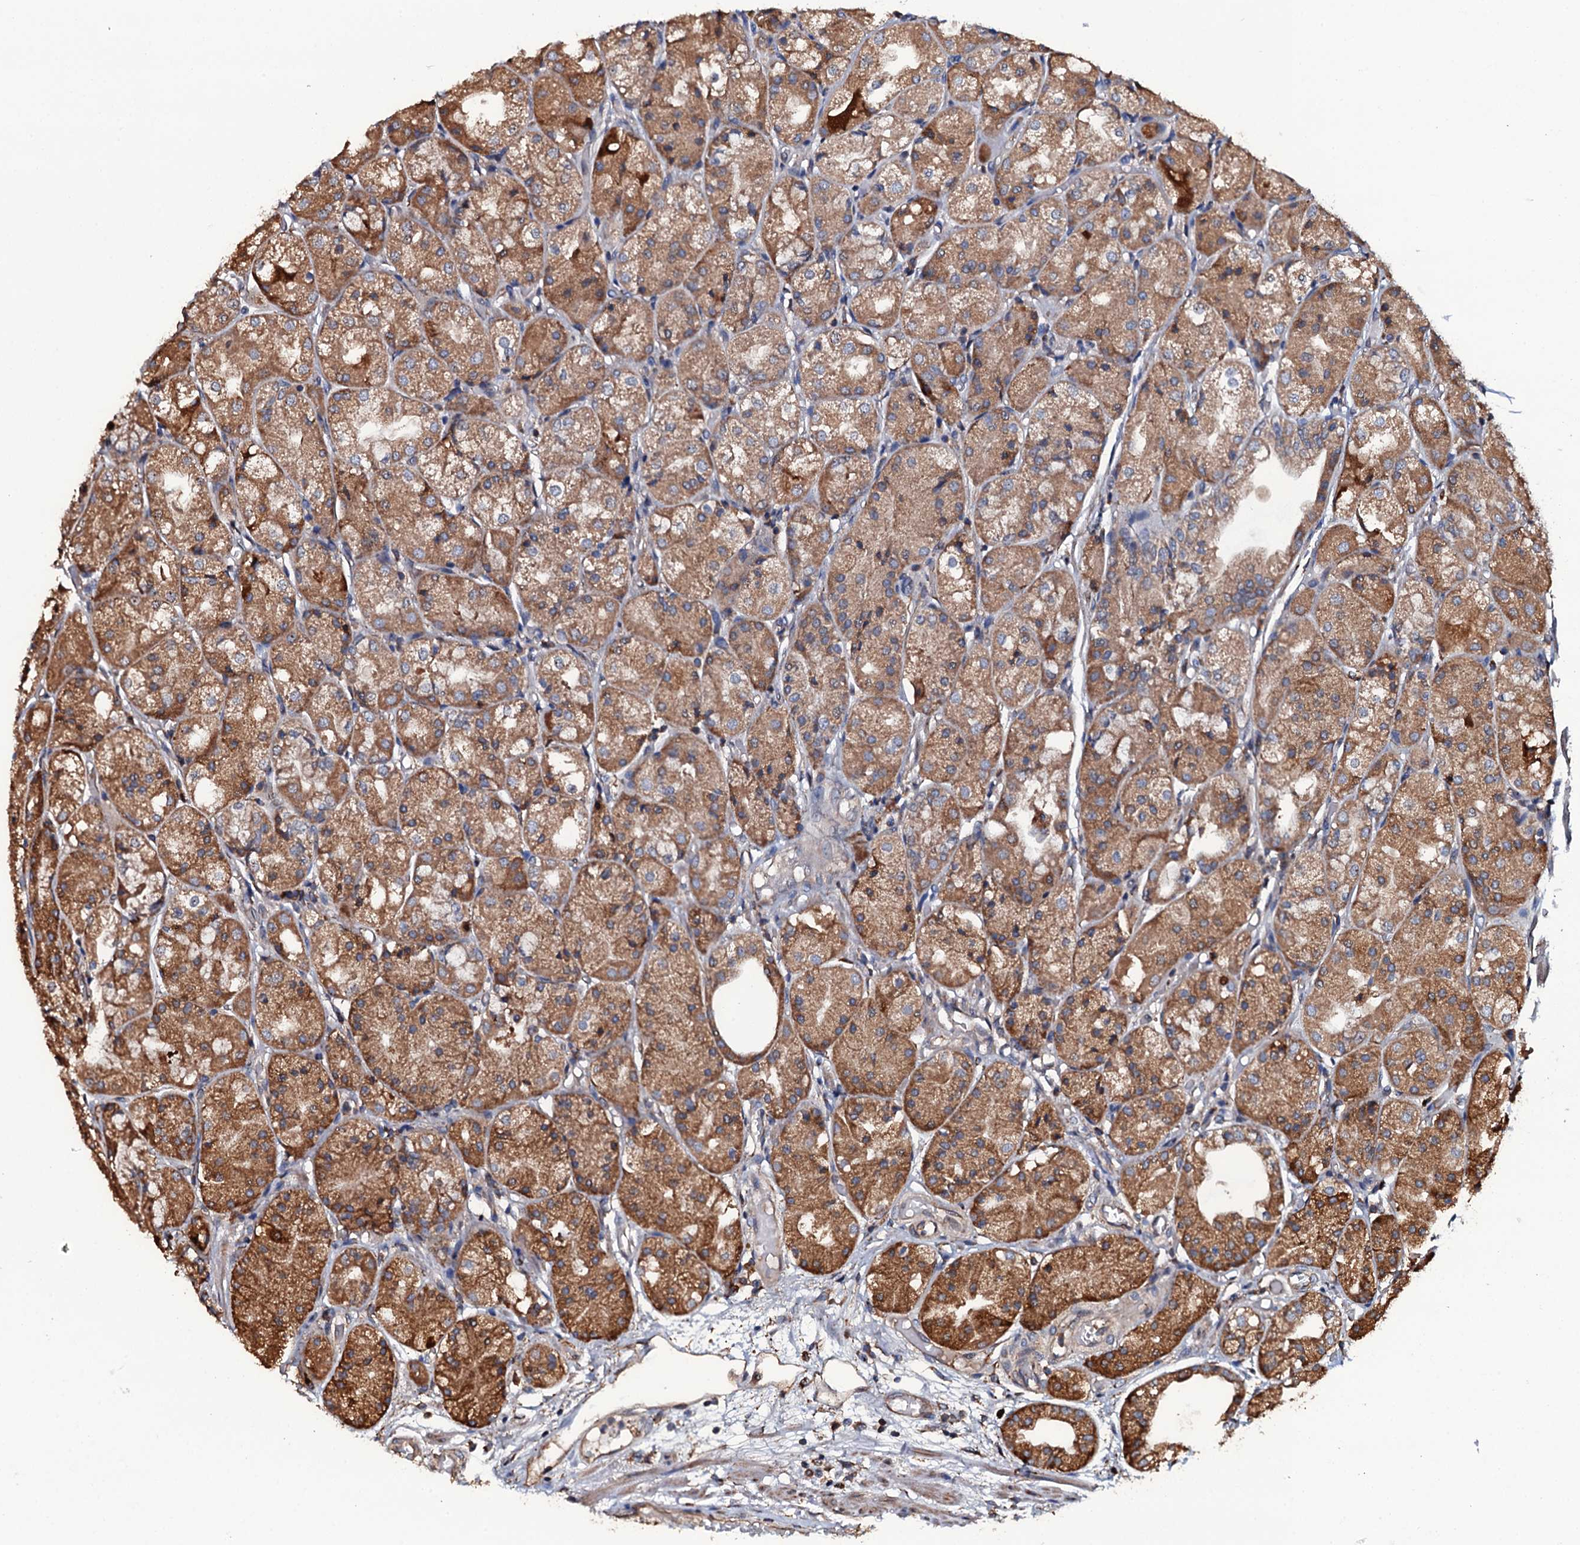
{"staining": {"intensity": "moderate", "quantity": ">75%", "location": "cytoplasmic/membranous"}, "tissue": "stomach", "cell_type": "Glandular cells", "image_type": "normal", "snomed": [{"axis": "morphology", "description": "Normal tissue, NOS"}, {"axis": "topography", "description": "Stomach, upper"}], "caption": "A brown stain labels moderate cytoplasmic/membranous expression of a protein in glandular cells of benign human stomach. Using DAB (3,3'-diaminobenzidine) (brown) and hematoxylin (blue) stains, captured at high magnification using brightfield microscopy.", "gene": "RAB12", "patient": {"sex": "male", "age": 72}}